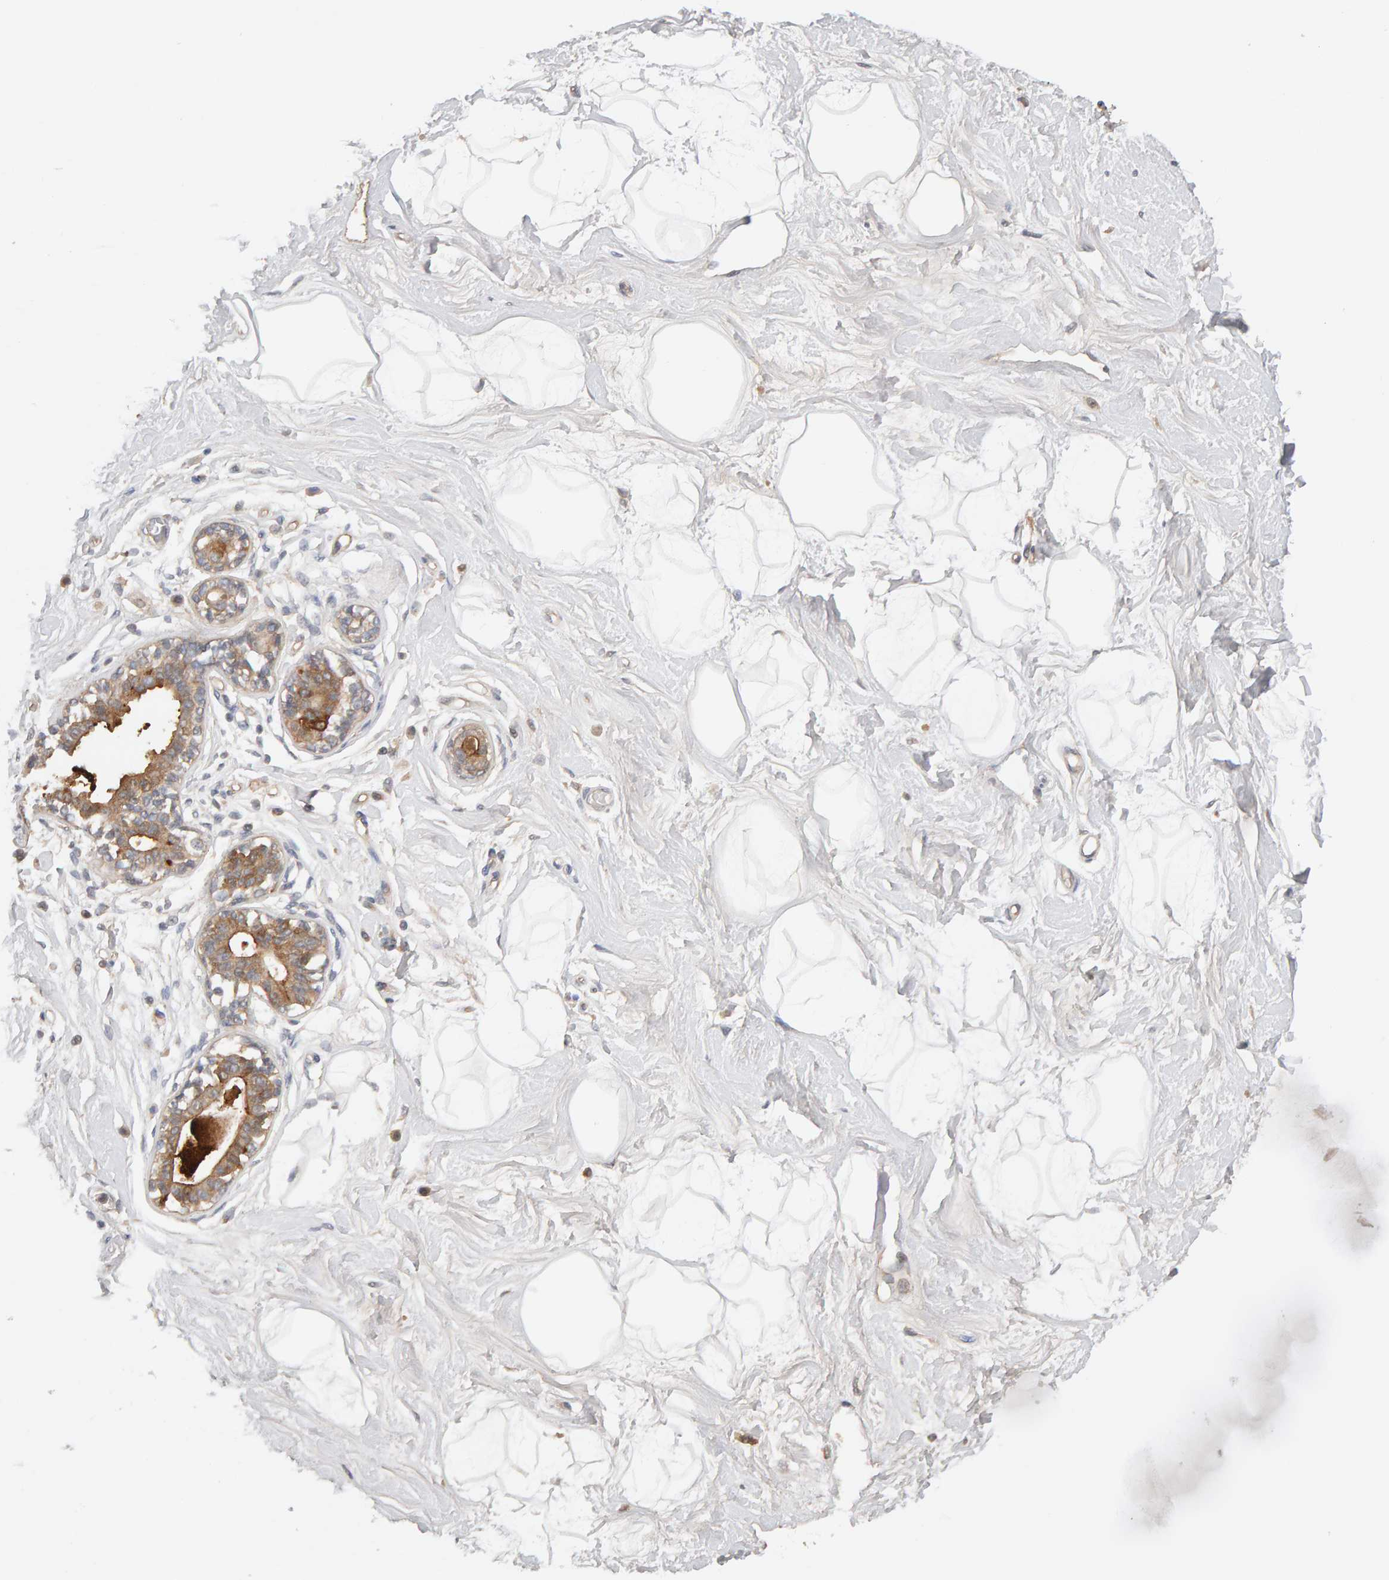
{"staining": {"intensity": "negative", "quantity": "none", "location": "none"}, "tissue": "breast", "cell_type": "Adipocytes", "image_type": "normal", "snomed": [{"axis": "morphology", "description": "Normal tissue, NOS"}, {"axis": "topography", "description": "Breast"}], "caption": "IHC image of unremarkable breast: breast stained with DAB (3,3'-diaminobenzidine) reveals no significant protein positivity in adipocytes.", "gene": "PPP1R16A", "patient": {"sex": "female", "age": 45}}